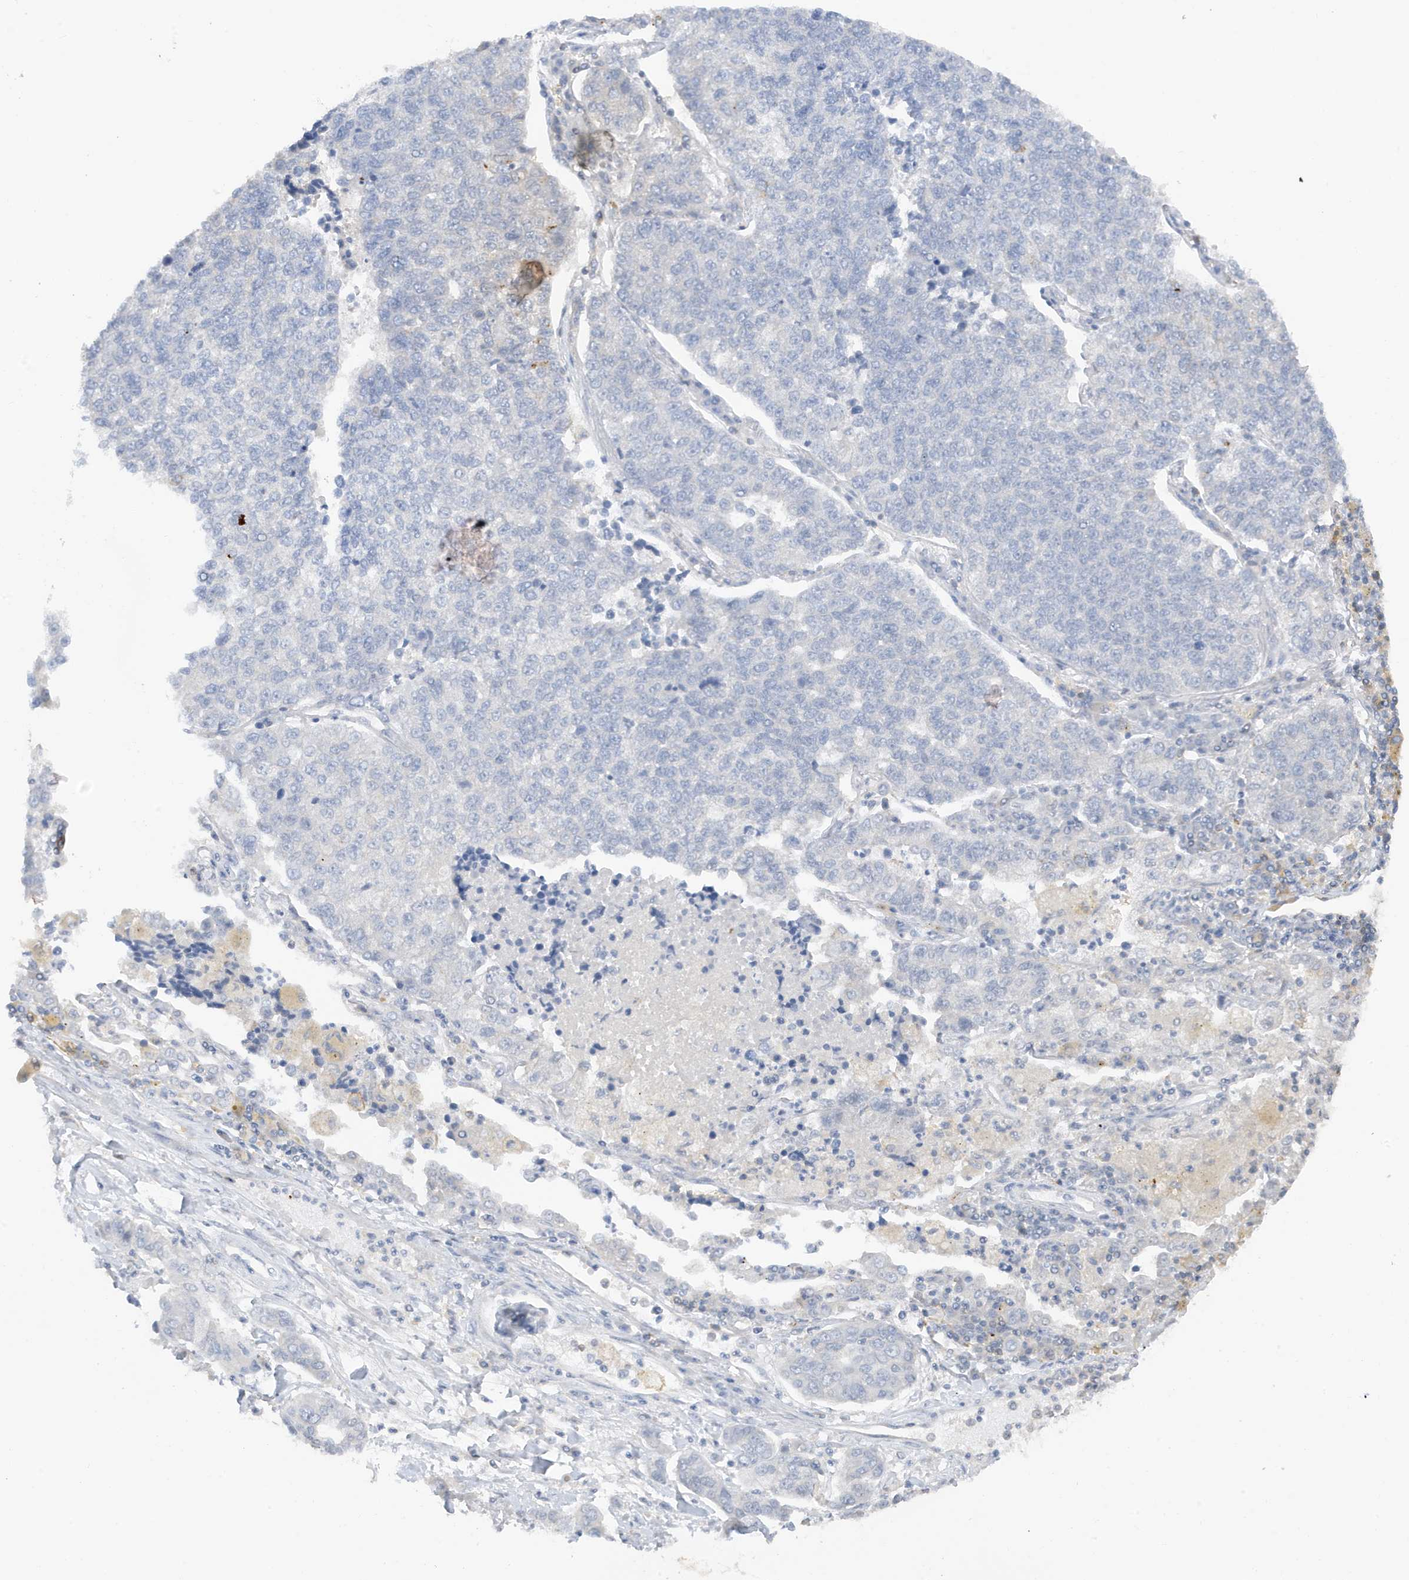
{"staining": {"intensity": "negative", "quantity": "none", "location": "none"}, "tissue": "lung cancer", "cell_type": "Tumor cells", "image_type": "cancer", "snomed": [{"axis": "morphology", "description": "Adenocarcinoma, NOS"}, {"axis": "topography", "description": "Lung"}], "caption": "Tumor cells are negative for brown protein staining in lung cancer (adenocarcinoma). Brightfield microscopy of IHC stained with DAB (brown) and hematoxylin (blue), captured at high magnification.", "gene": "PHACTR2", "patient": {"sex": "male", "age": 49}}